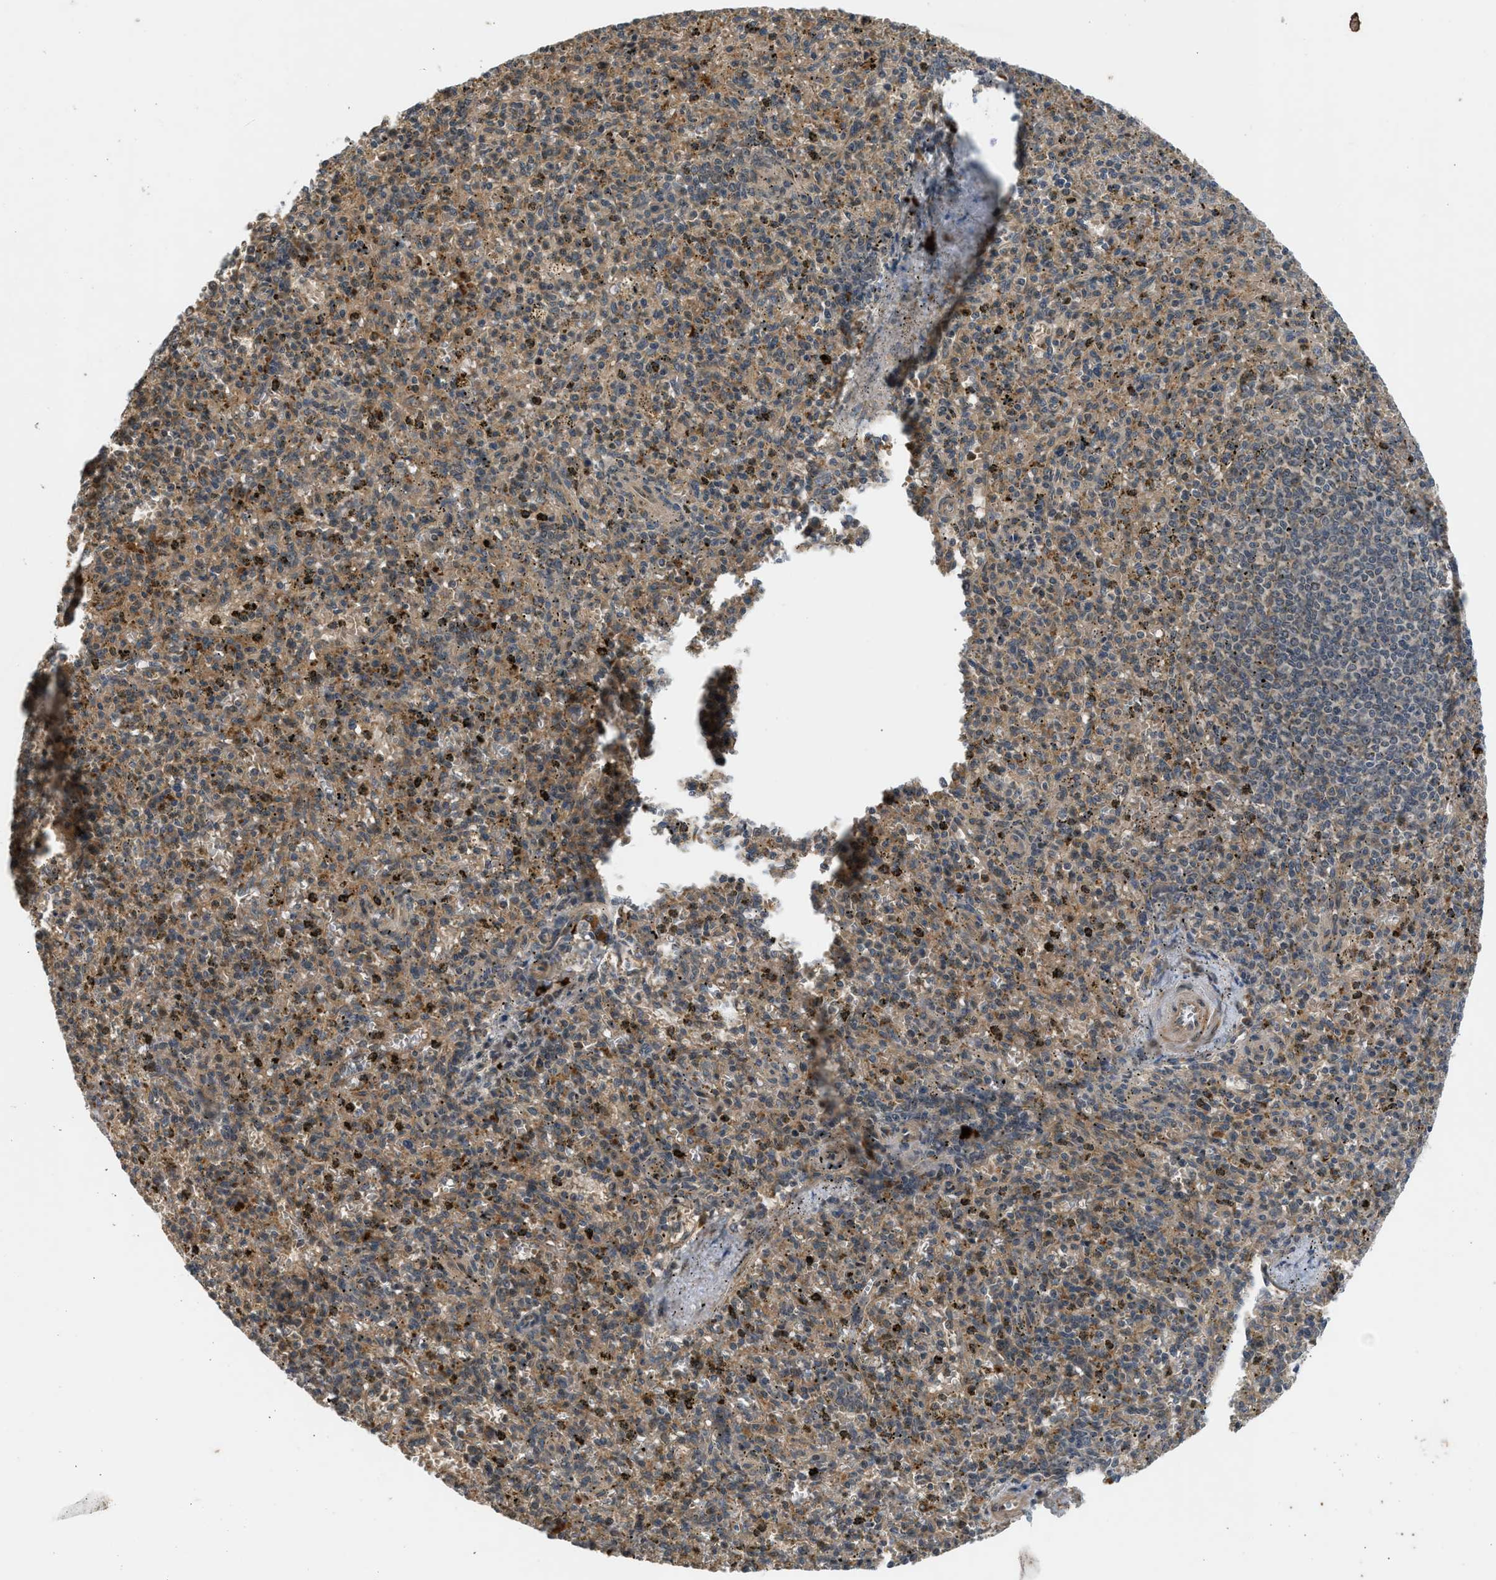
{"staining": {"intensity": "moderate", "quantity": "25%-75%", "location": "cytoplasmic/membranous"}, "tissue": "spleen", "cell_type": "Cells in red pulp", "image_type": "normal", "snomed": [{"axis": "morphology", "description": "Normal tissue, NOS"}, {"axis": "topography", "description": "Spleen"}], "caption": "Spleen stained for a protein (brown) shows moderate cytoplasmic/membranous positive staining in about 25%-75% of cells in red pulp.", "gene": "ADCY8", "patient": {"sex": "male", "age": 72}}